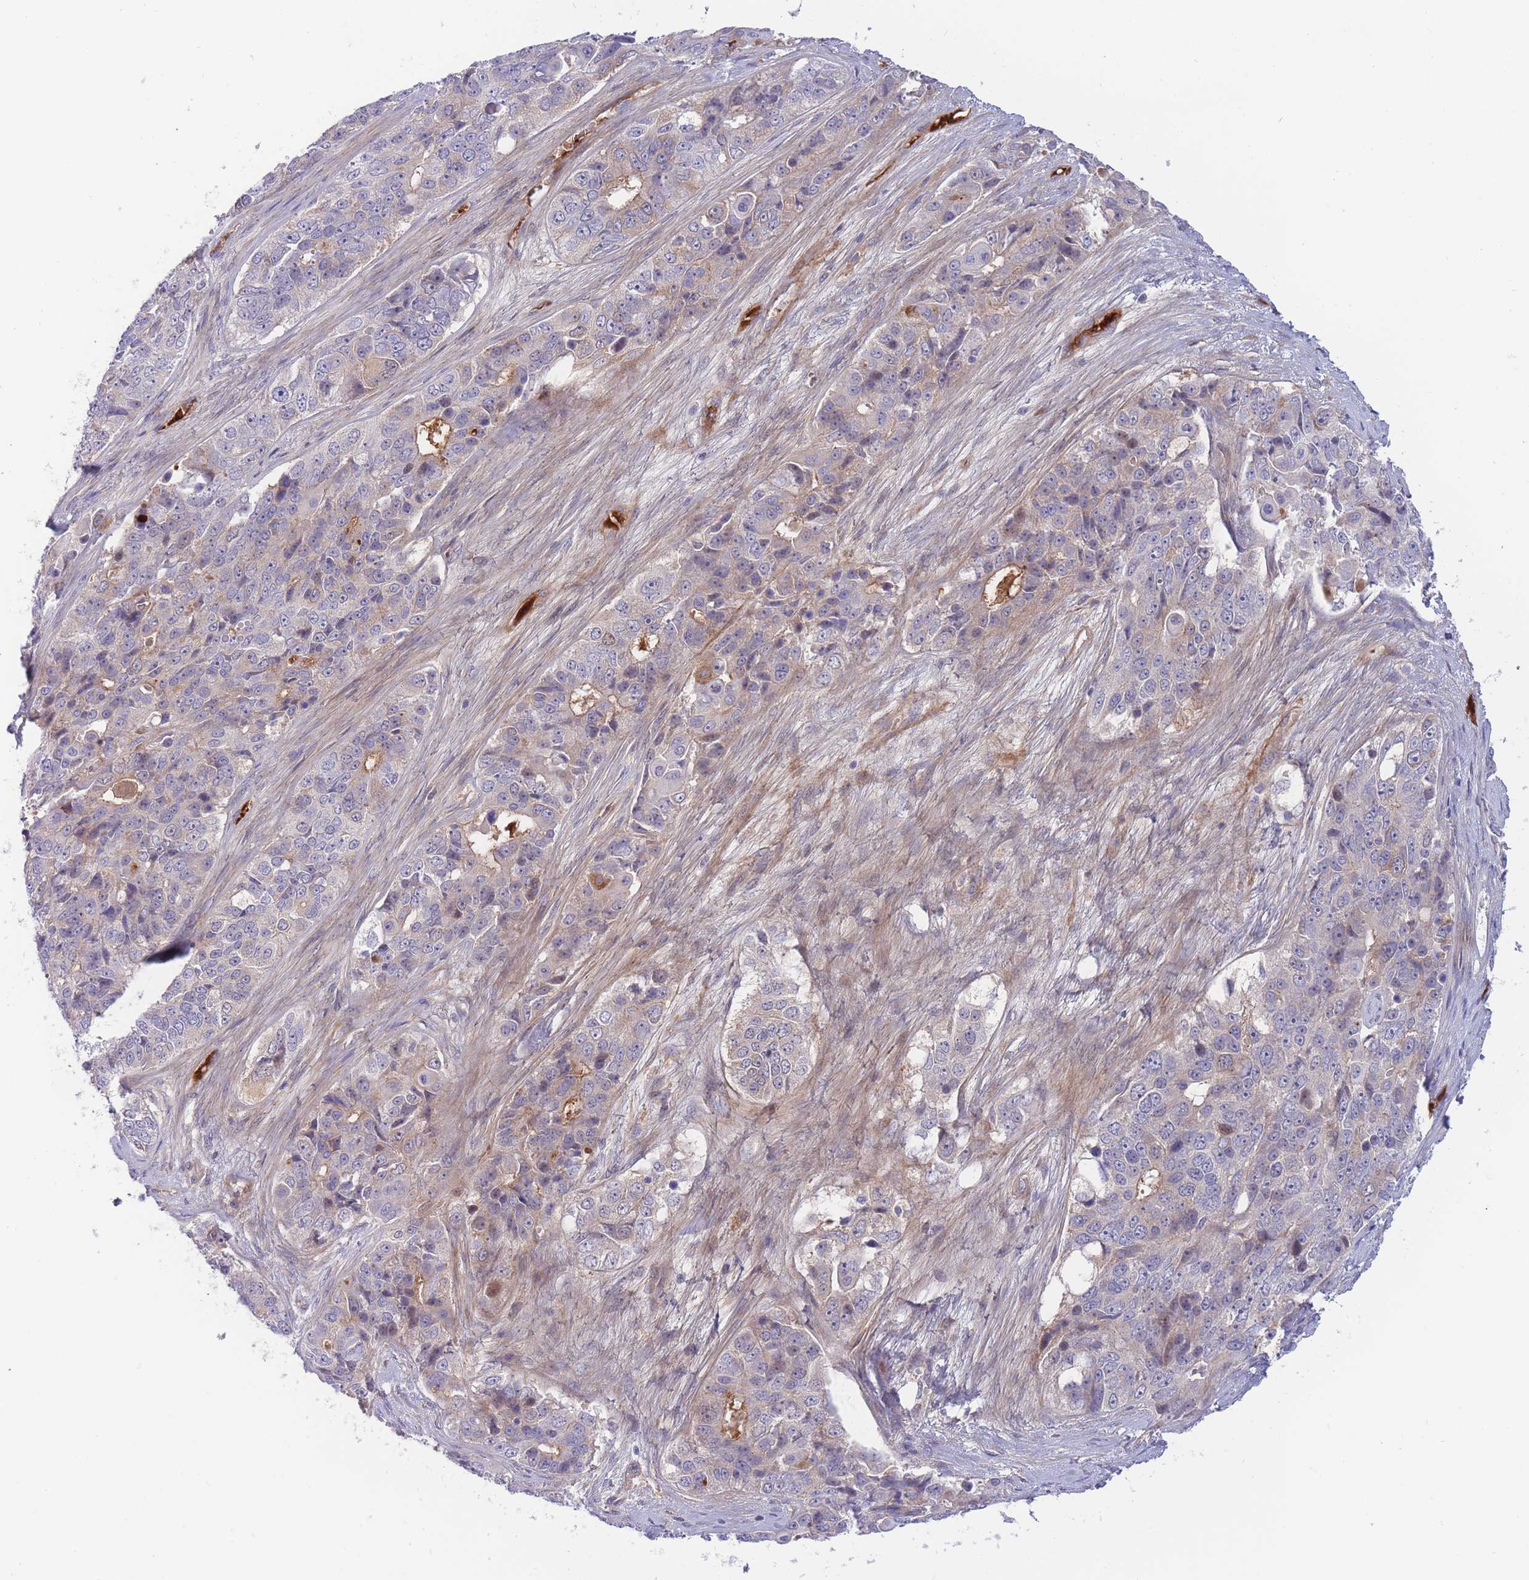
{"staining": {"intensity": "moderate", "quantity": "<25%", "location": "cytoplasmic/membranous"}, "tissue": "ovarian cancer", "cell_type": "Tumor cells", "image_type": "cancer", "snomed": [{"axis": "morphology", "description": "Carcinoma, endometroid"}, {"axis": "topography", "description": "Ovary"}], "caption": "Protein staining of ovarian cancer tissue exhibits moderate cytoplasmic/membranous positivity in about <25% of tumor cells. (DAB = brown stain, brightfield microscopy at high magnification).", "gene": "APOL4", "patient": {"sex": "female", "age": 51}}